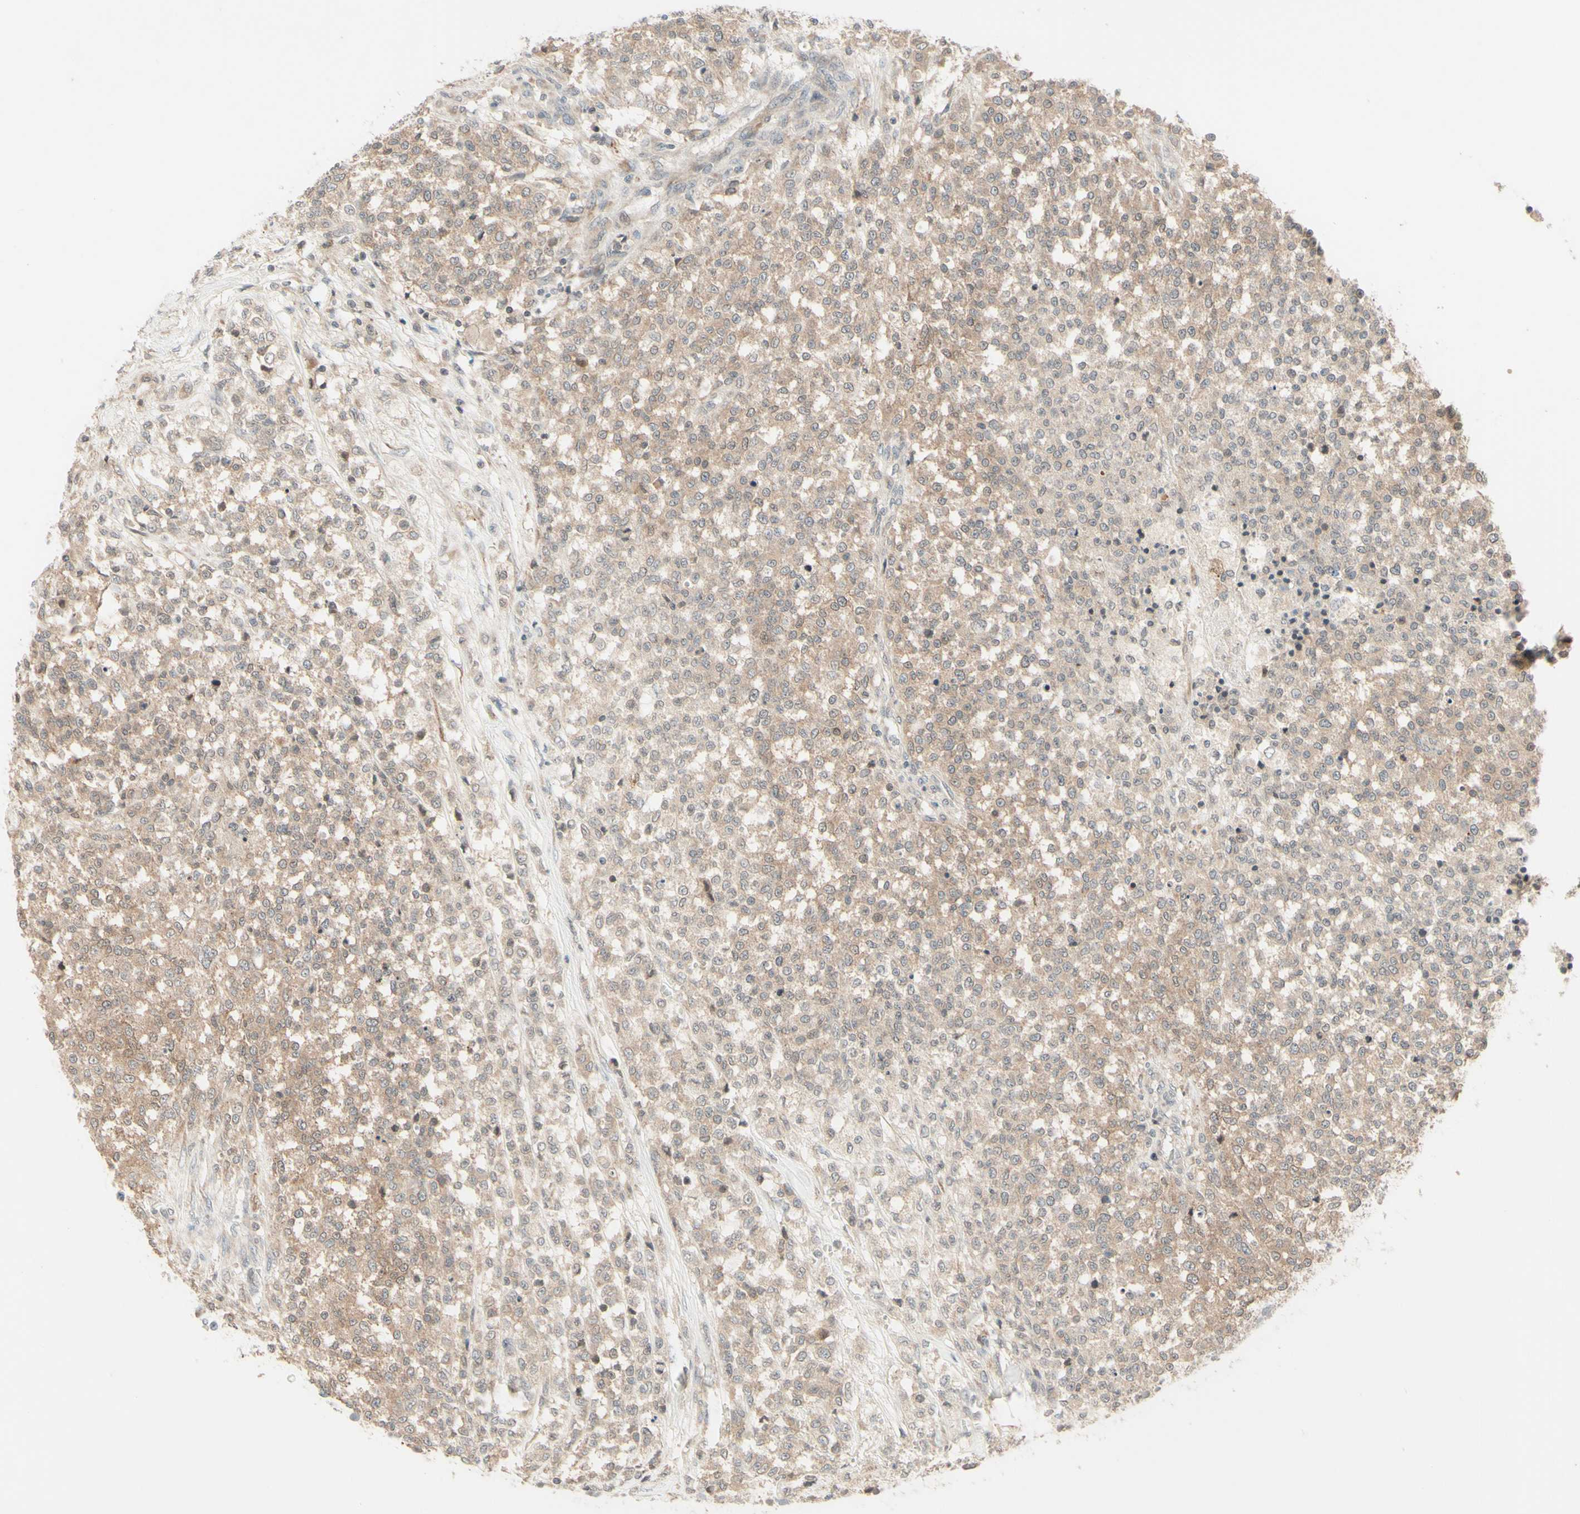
{"staining": {"intensity": "weak", "quantity": ">75%", "location": "cytoplasmic/membranous"}, "tissue": "testis cancer", "cell_type": "Tumor cells", "image_type": "cancer", "snomed": [{"axis": "morphology", "description": "Seminoma, NOS"}, {"axis": "topography", "description": "Testis"}], "caption": "A histopathology image showing weak cytoplasmic/membranous expression in about >75% of tumor cells in seminoma (testis), as visualized by brown immunohistochemical staining.", "gene": "ZW10", "patient": {"sex": "male", "age": 59}}